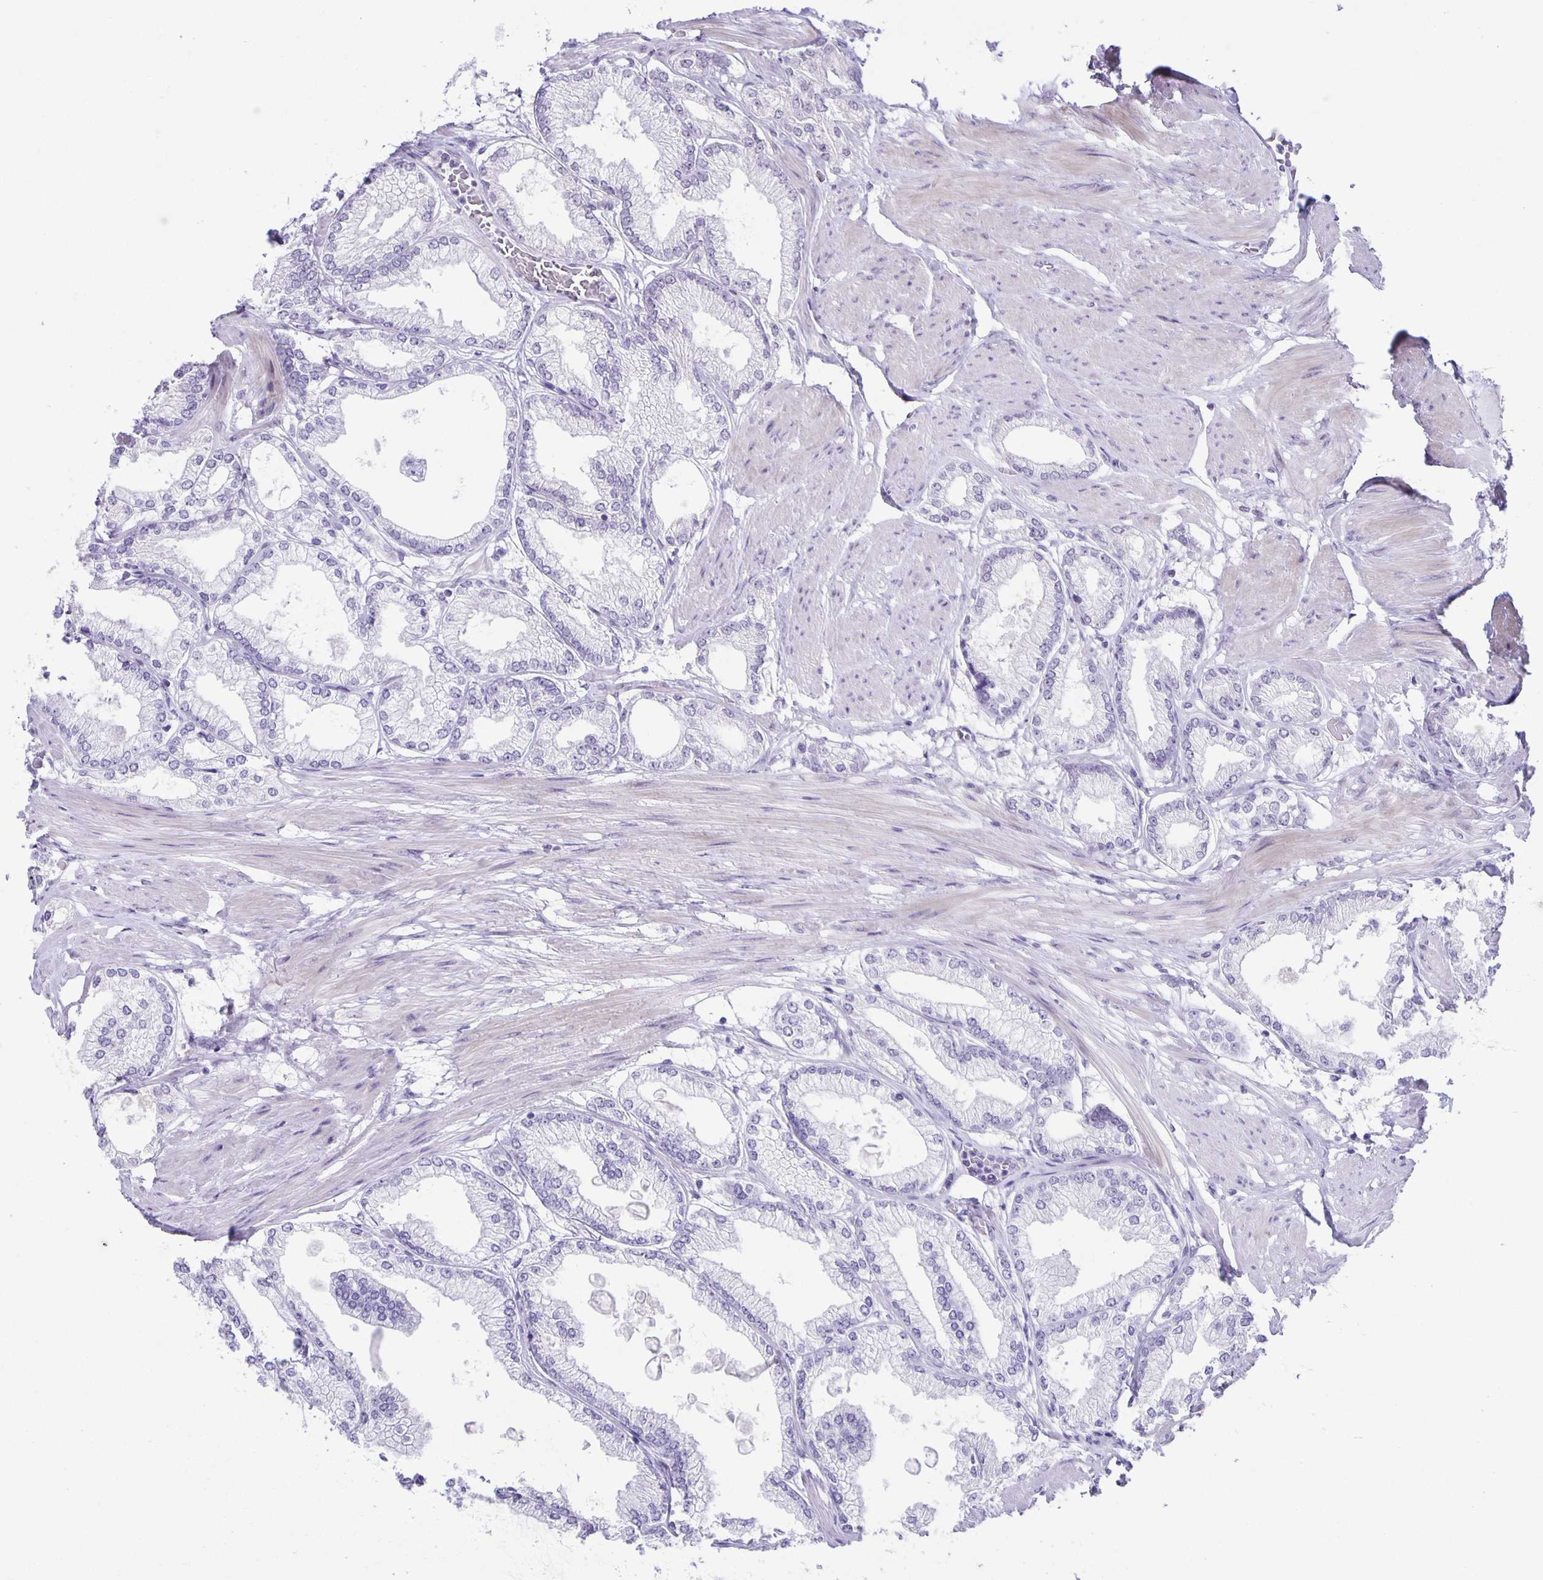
{"staining": {"intensity": "negative", "quantity": "none", "location": "none"}, "tissue": "prostate cancer", "cell_type": "Tumor cells", "image_type": "cancer", "snomed": [{"axis": "morphology", "description": "Adenocarcinoma, High grade"}, {"axis": "topography", "description": "Prostate"}], "caption": "An immunohistochemistry (IHC) photomicrograph of prostate high-grade adenocarcinoma is shown. There is no staining in tumor cells of prostate high-grade adenocarcinoma.", "gene": "PHRF1", "patient": {"sex": "male", "age": 68}}